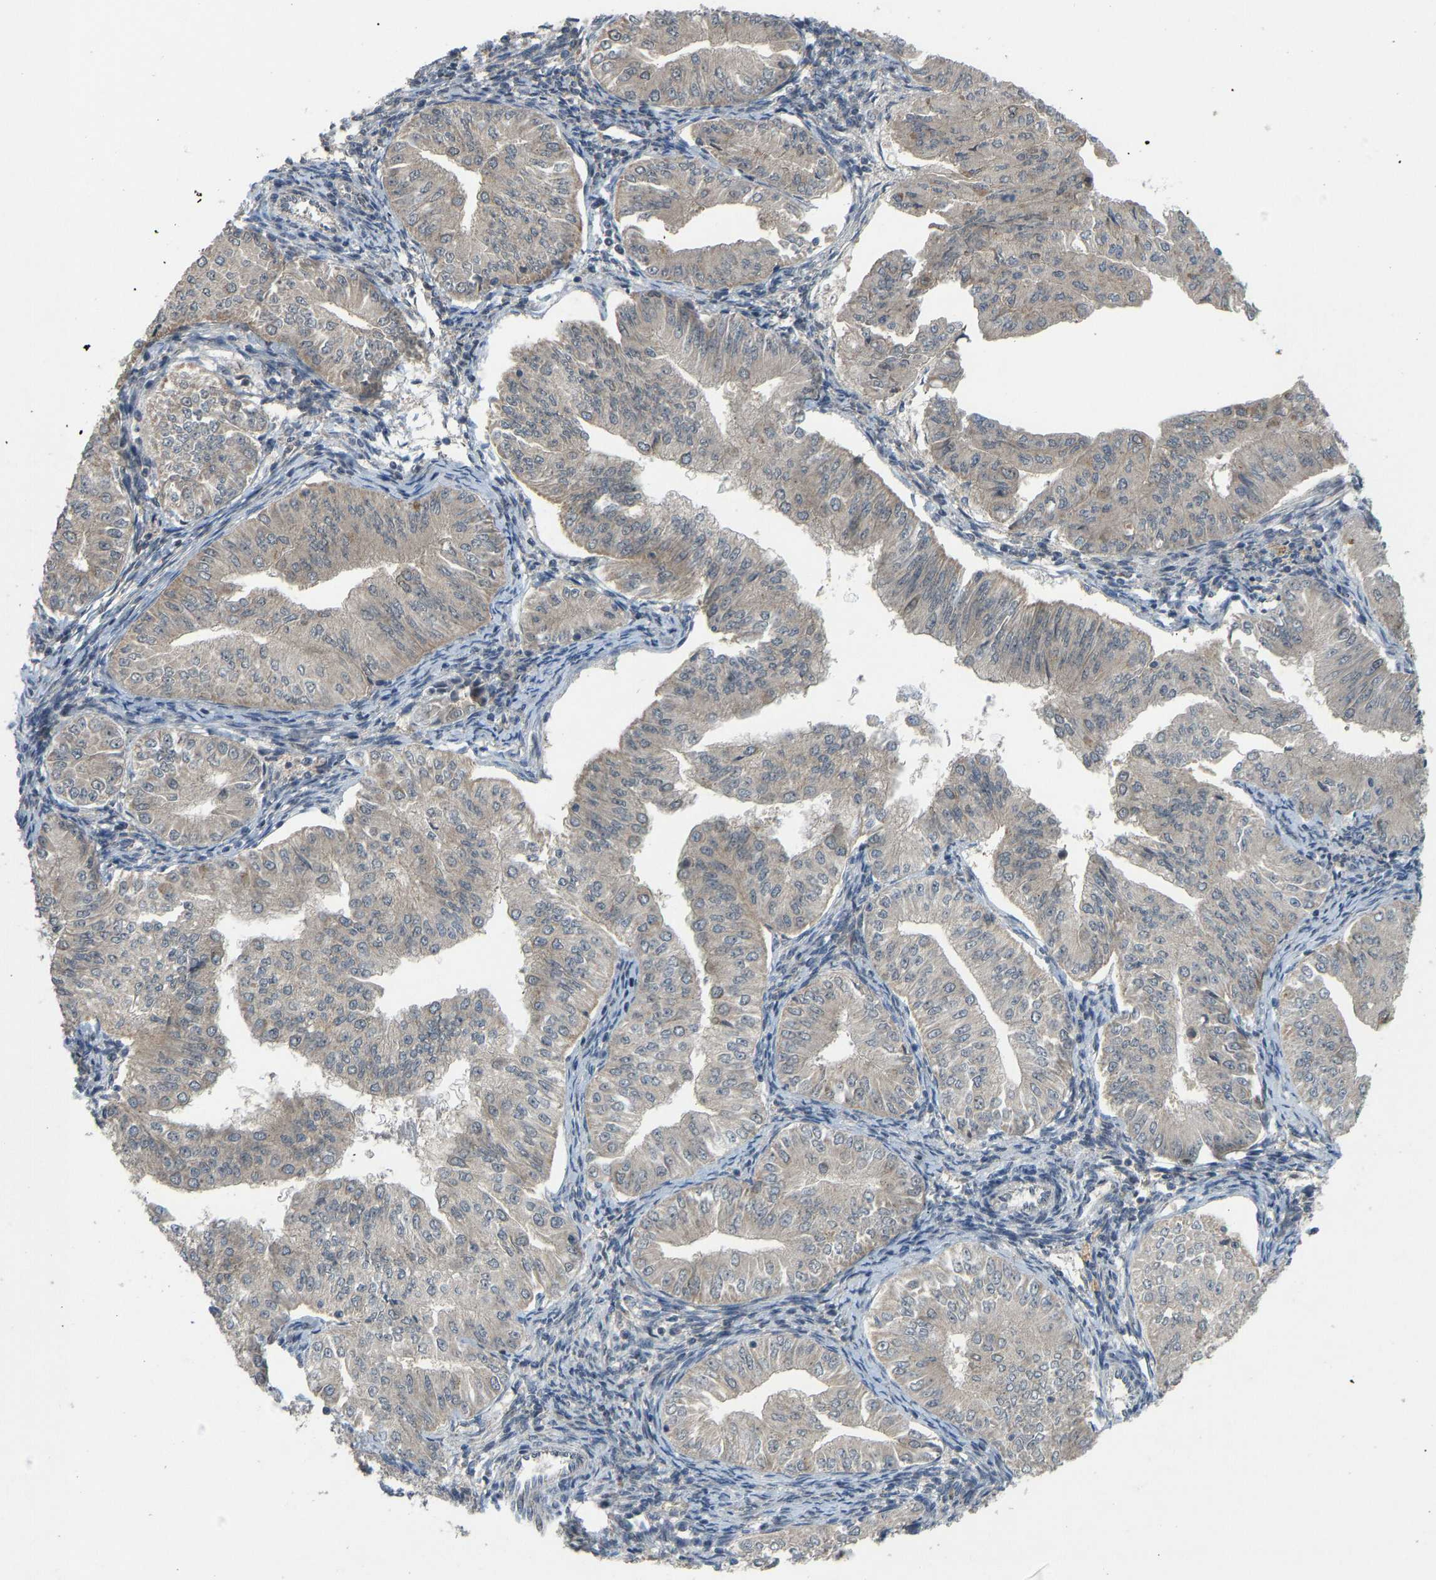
{"staining": {"intensity": "negative", "quantity": "none", "location": "none"}, "tissue": "endometrial cancer", "cell_type": "Tumor cells", "image_type": "cancer", "snomed": [{"axis": "morphology", "description": "Normal tissue, NOS"}, {"axis": "morphology", "description": "Adenocarcinoma, NOS"}, {"axis": "topography", "description": "Endometrium"}], "caption": "Immunohistochemistry of human adenocarcinoma (endometrial) displays no positivity in tumor cells. Nuclei are stained in blue.", "gene": "ACADS", "patient": {"sex": "female", "age": 53}}